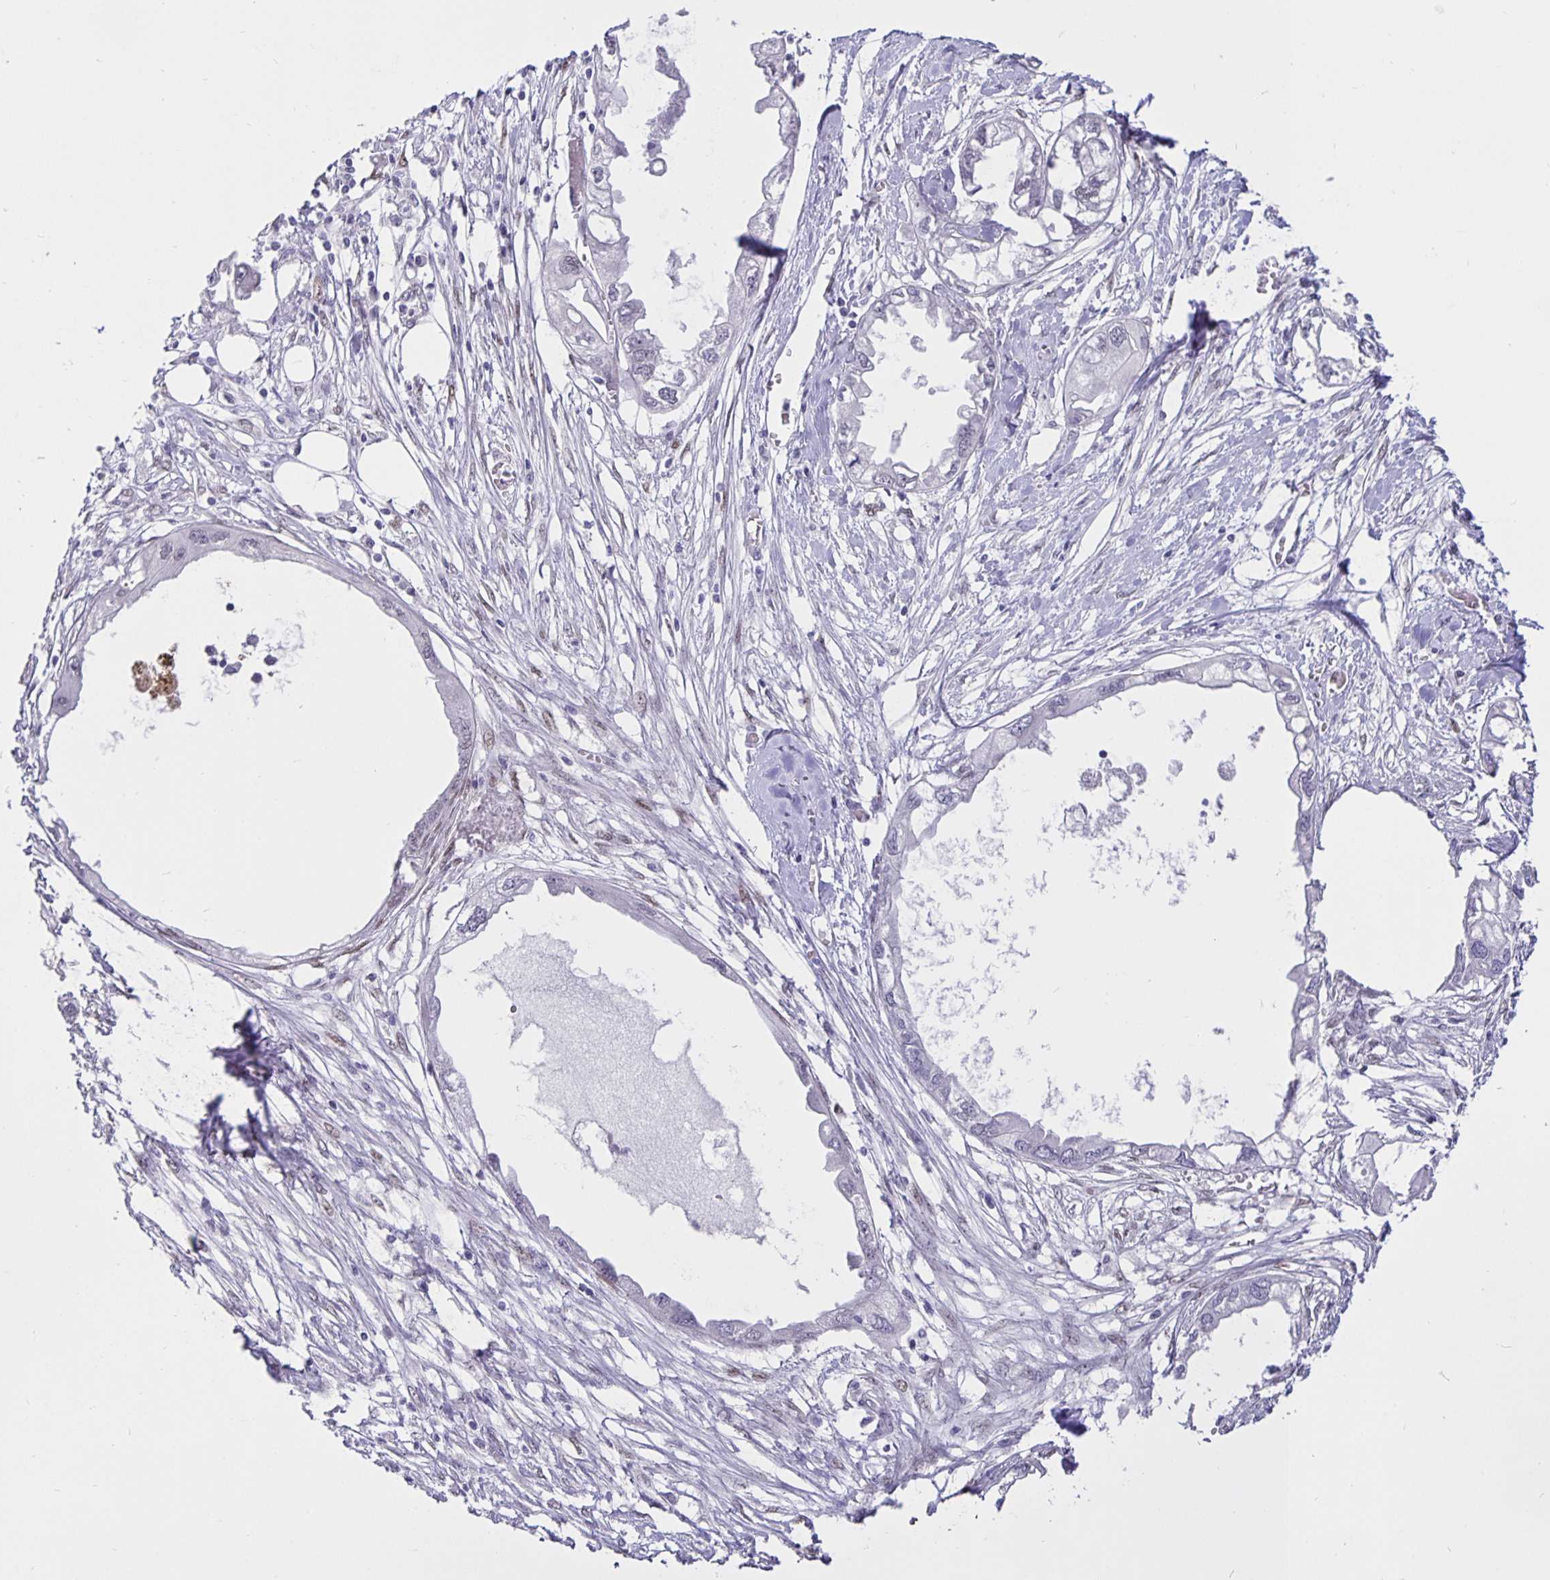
{"staining": {"intensity": "negative", "quantity": "none", "location": "none"}, "tissue": "endometrial cancer", "cell_type": "Tumor cells", "image_type": "cancer", "snomed": [{"axis": "morphology", "description": "Adenocarcinoma, NOS"}, {"axis": "morphology", "description": "Adenocarcinoma, metastatic, NOS"}, {"axis": "topography", "description": "Adipose tissue"}, {"axis": "topography", "description": "Endometrium"}], "caption": "Adenocarcinoma (endometrial) was stained to show a protein in brown. There is no significant positivity in tumor cells.", "gene": "FOSL2", "patient": {"sex": "female", "age": 67}}